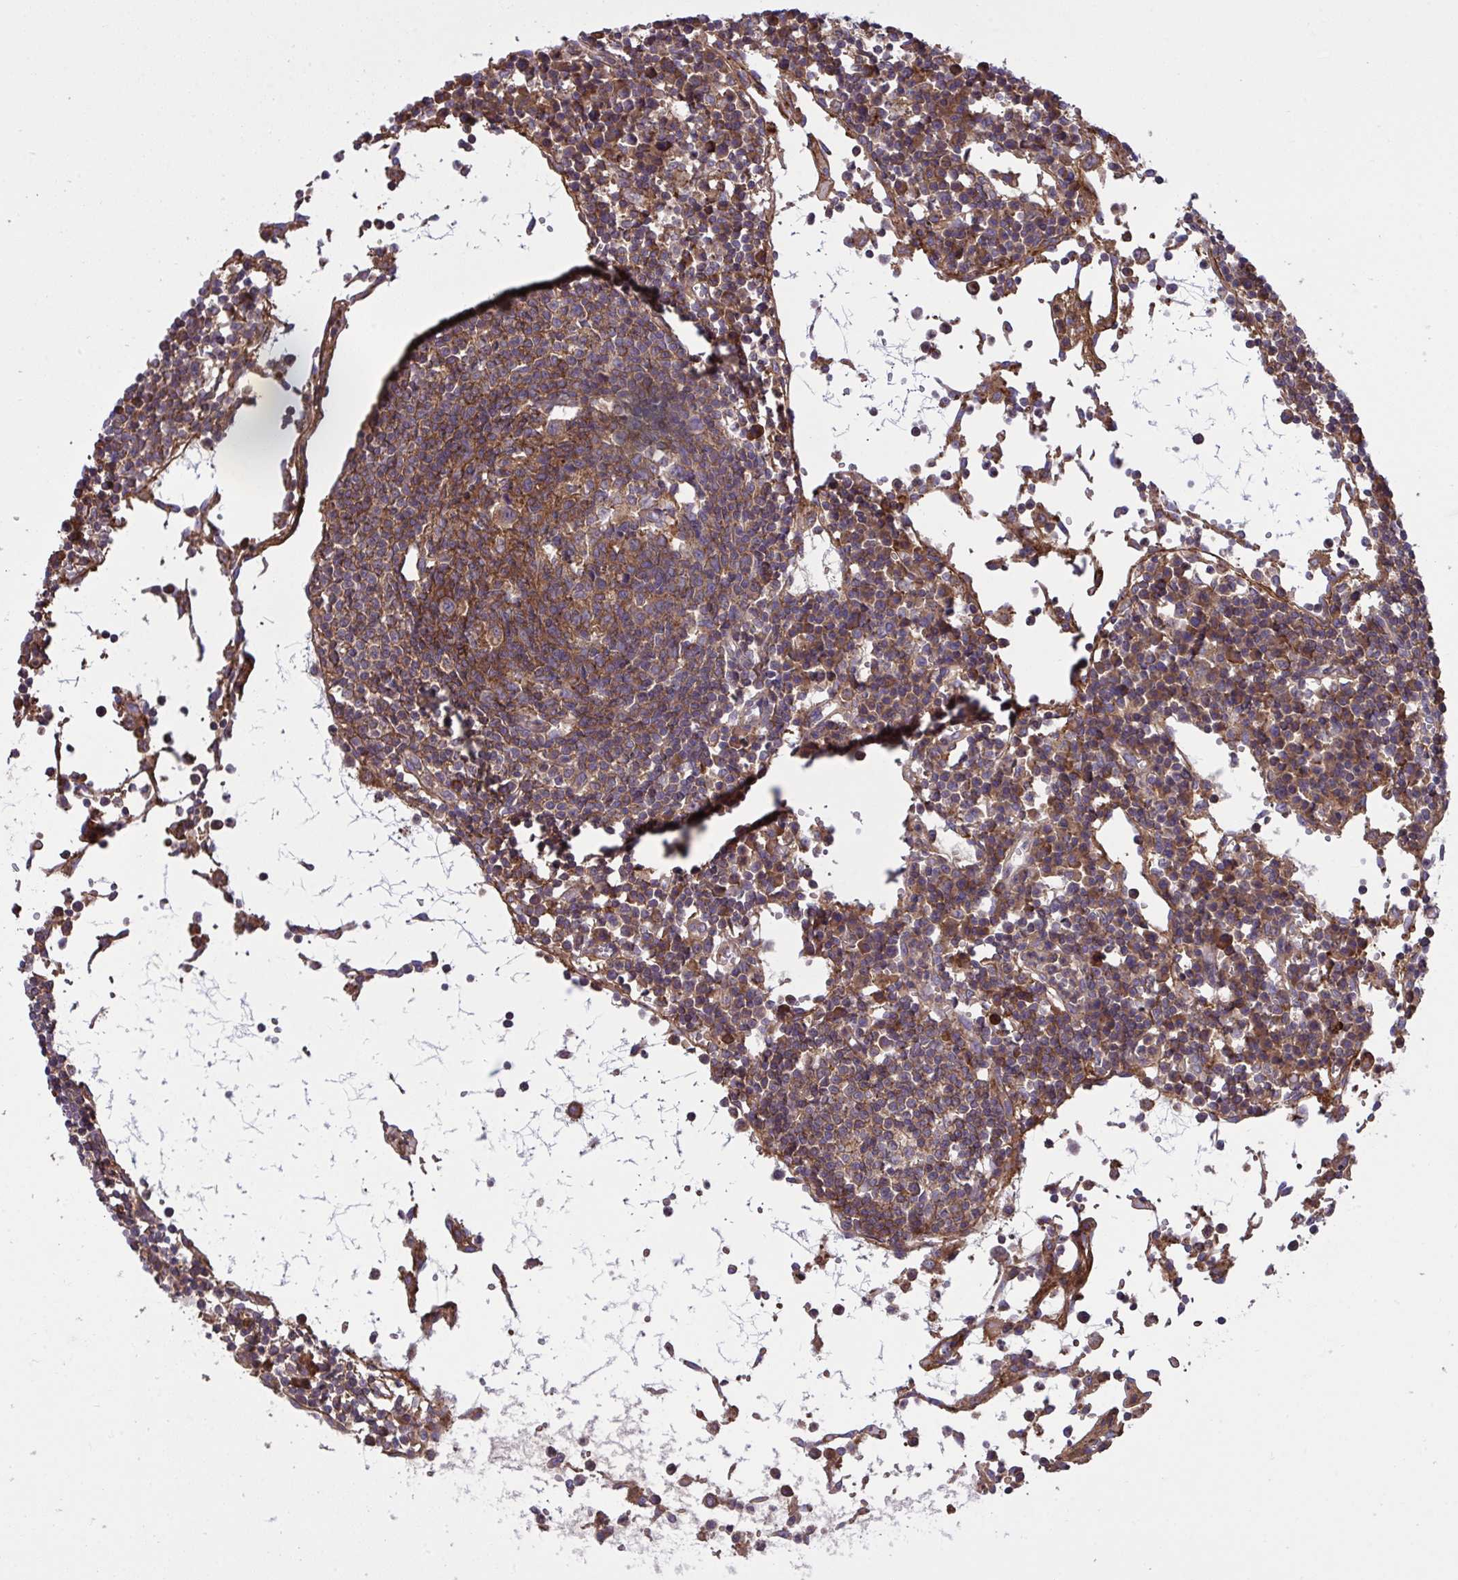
{"staining": {"intensity": "moderate", "quantity": ">75%", "location": "cytoplasmic/membranous"}, "tissue": "lymph node", "cell_type": "Germinal center cells", "image_type": "normal", "snomed": [{"axis": "morphology", "description": "Normal tissue, NOS"}, {"axis": "topography", "description": "Lymph node"}], "caption": "Unremarkable lymph node reveals moderate cytoplasmic/membranous expression in about >75% of germinal center cells.", "gene": "GRB14", "patient": {"sex": "female", "age": 78}}